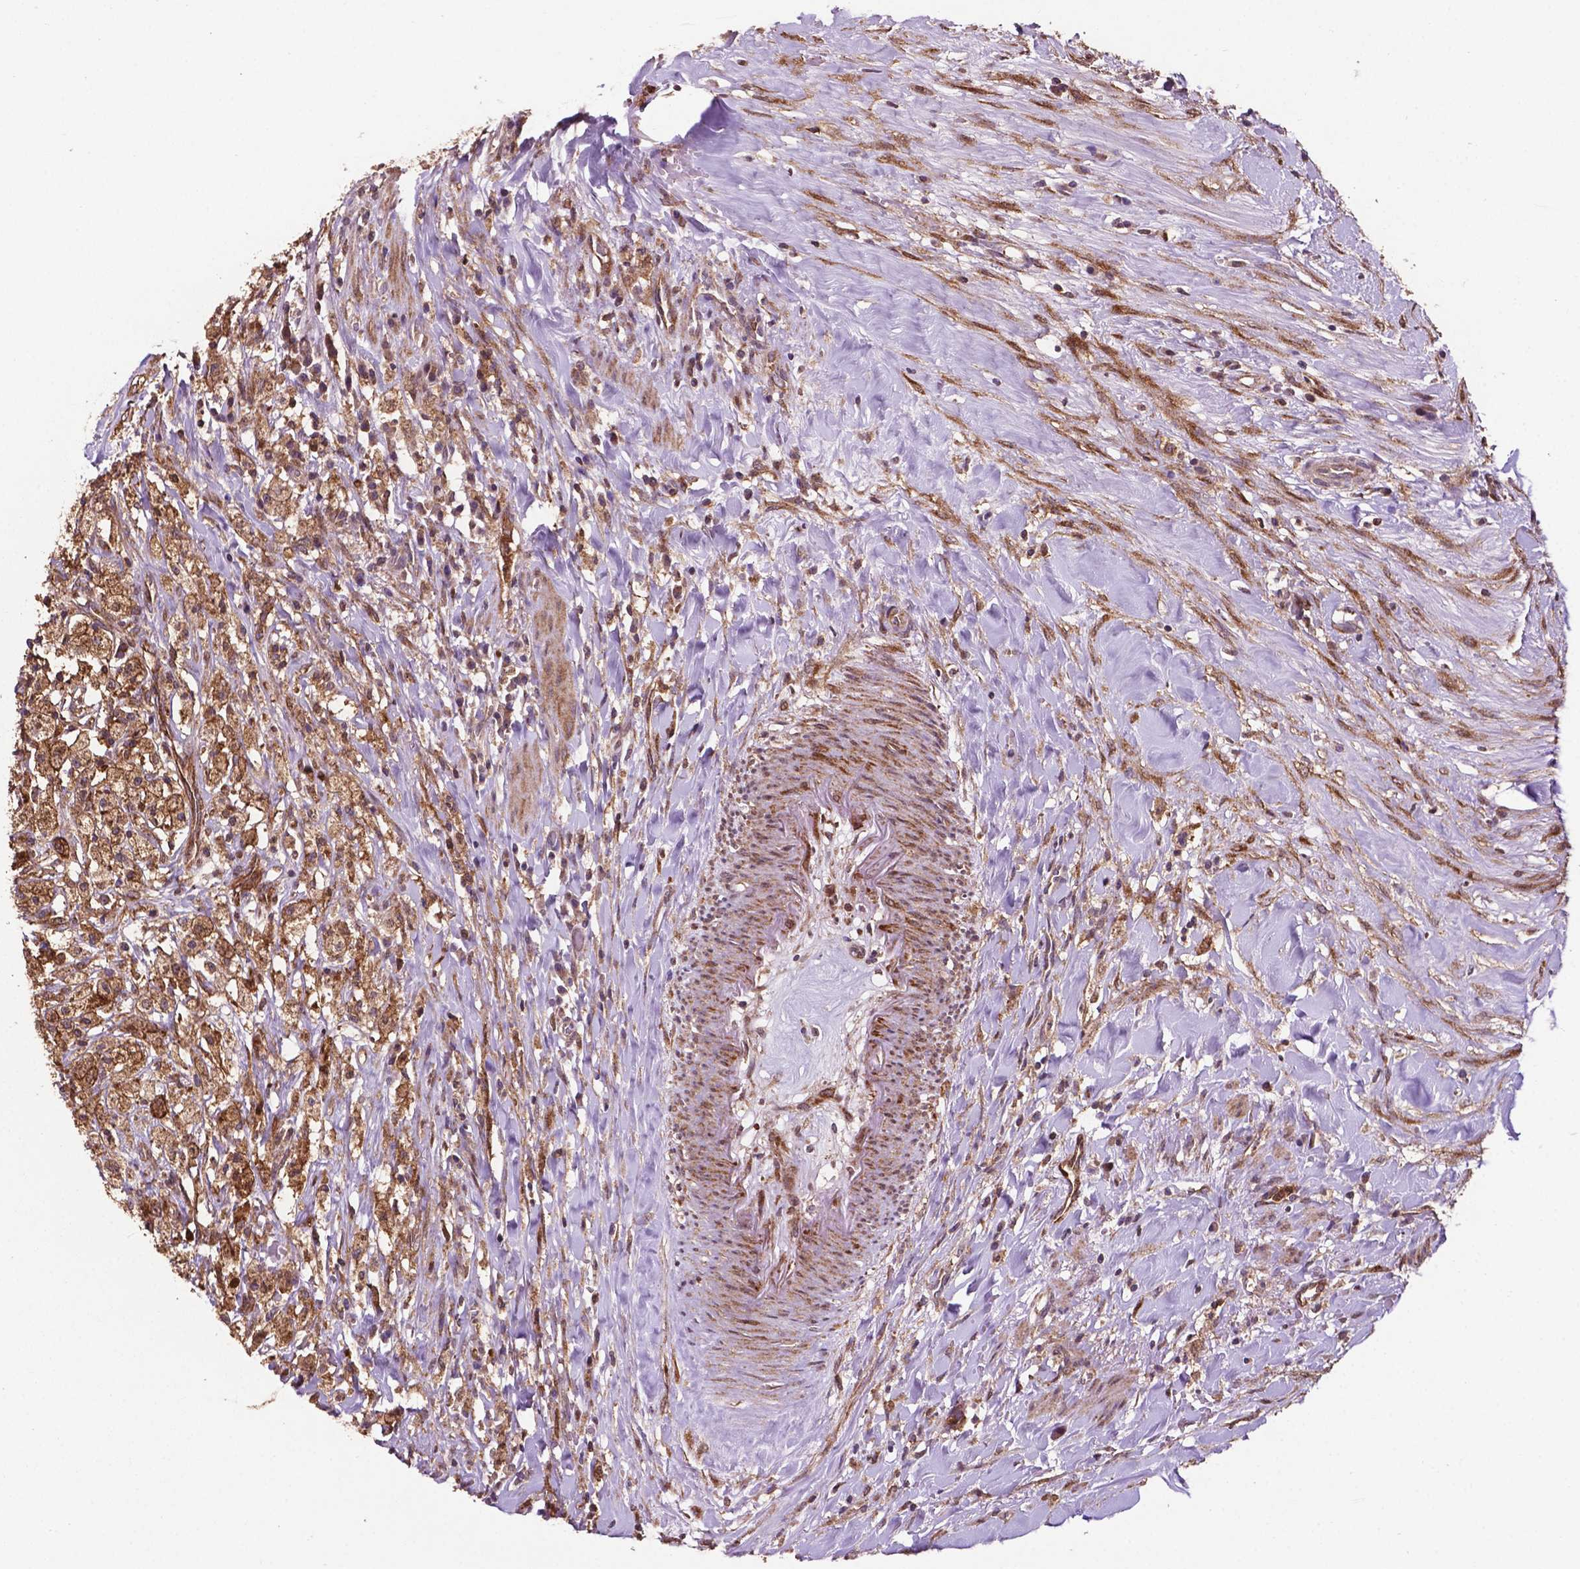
{"staining": {"intensity": "moderate", "quantity": ">75%", "location": "cytoplasmic/membranous"}, "tissue": "testis cancer", "cell_type": "Tumor cells", "image_type": "cancer", "snomed": [{"axis": "morphology", "description": "Necrosis, NOS"}, {"axis": "morphology", "description": "Carcinoma, Embryonal, NOS"}, {"axis": "topography", "description": "Testis"}], "caption": "Immunohistochemistry (IHC) histopathology image of embryonal carcinoma (testis) stained for a protein (brown), which demonstrates medium levels of moderate cytoplasmic/membranous staining in about >75% of tumor cells.", "gene": "SMAD3", "patient": {"sex": "male", "age": 19}}